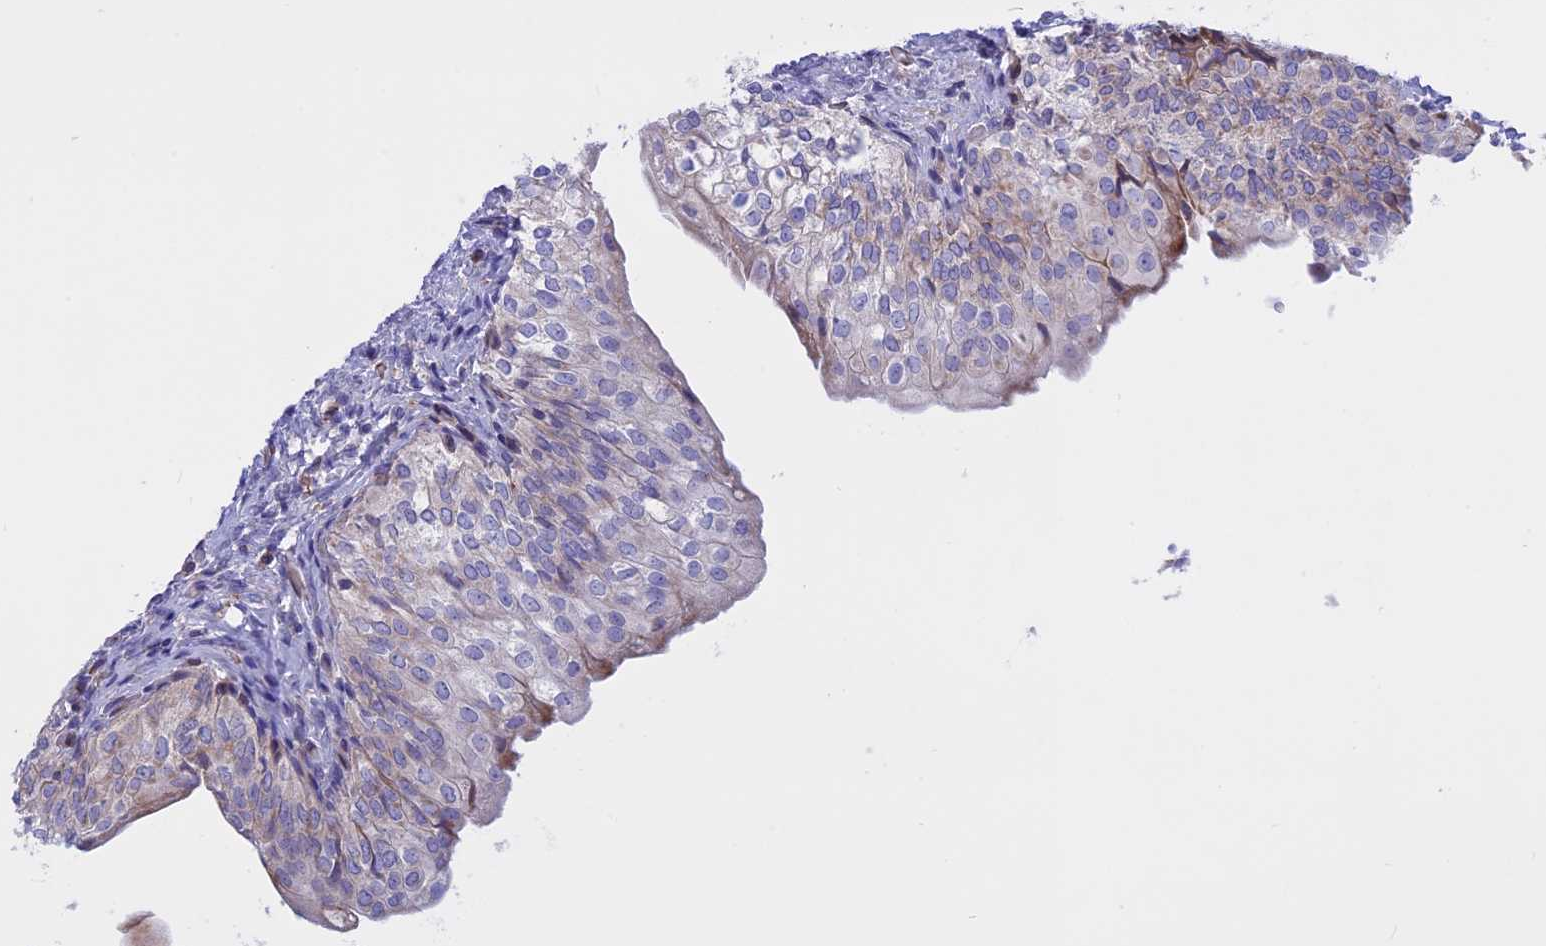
{"staining": {"intensity": "weak", "quantity": "<25%", "location": "cytoplasmic/membranous"}, "tissue": "urinary bladder", "cell_type": "Urothelial cells", "image_type": "normal", "snomed": [{"axis": "morphology", "description": "Normal tissue, NOS"}, {"axis": "topography", "description": "Urinary bladder"}], "caption": "Immunohistochemical staining of normal human urinary bladder exhibits no significant expression in urothelial cells.", "gene": "TMEM138", "patient": {"sex": "male", "age": 55}}